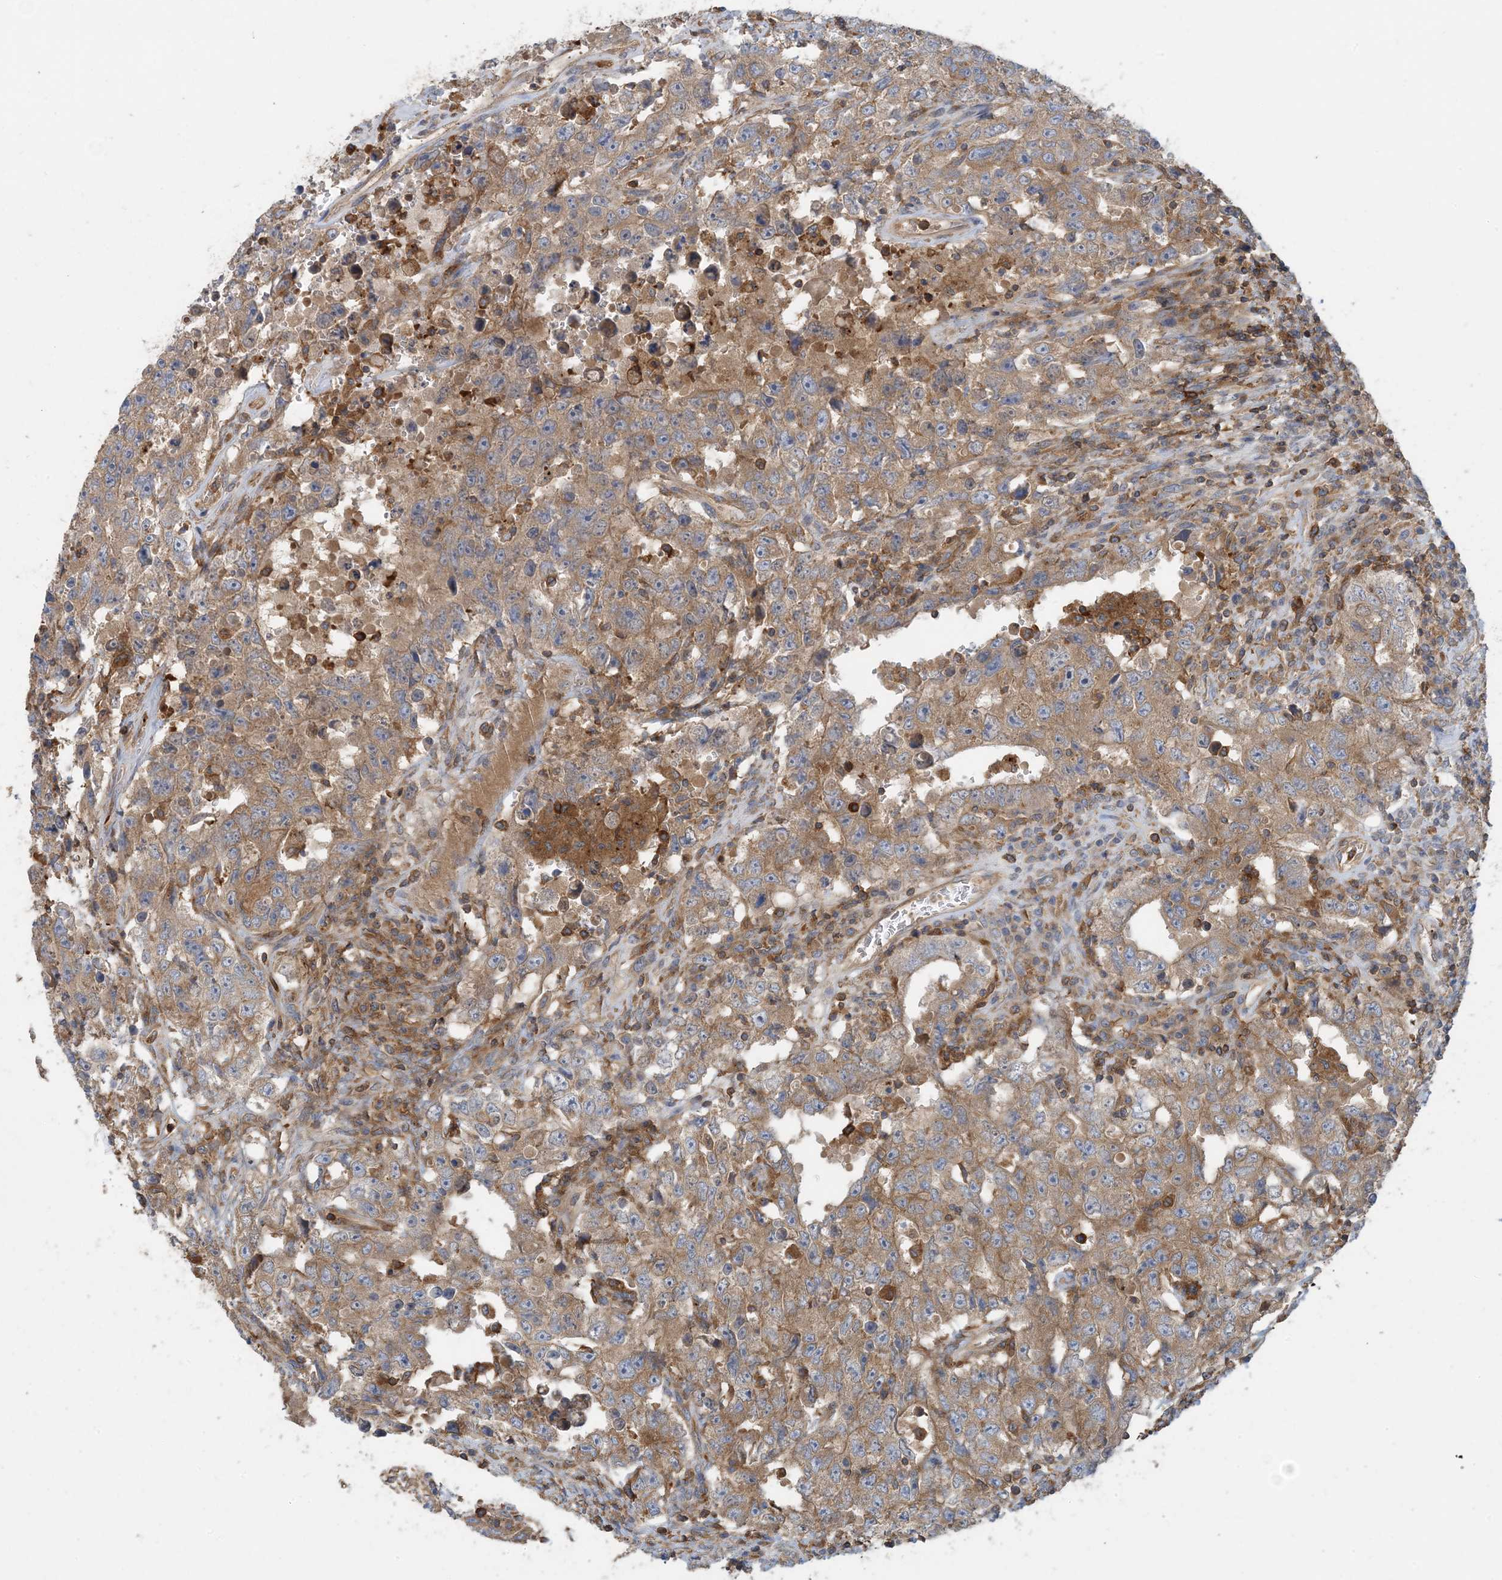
{"staining": {"intensity": "moderate", "quantity": ">75%", "location": "cytoplasmic/membranous"}, "tissue": "testis cancer", "cell_type": "Tumor cells", "image_type": "cancer", "snomed": [{"axis": "morphology", "description": "Carcinoma, Embryonal, NOS"}, {"axis": "topography", "description": "Testis"}], "caption": "A brown stain highlights moderate cytoplasmic/membranous staining of a protein in testis embryonal carcinoma tumor cells. (Stains: DAB in brown, nuclei in blue, Microscopy: brightfield microscopy at high magnification).", "gene": "SFMBT2", "patient": {"sex": "male", "age": 26}}